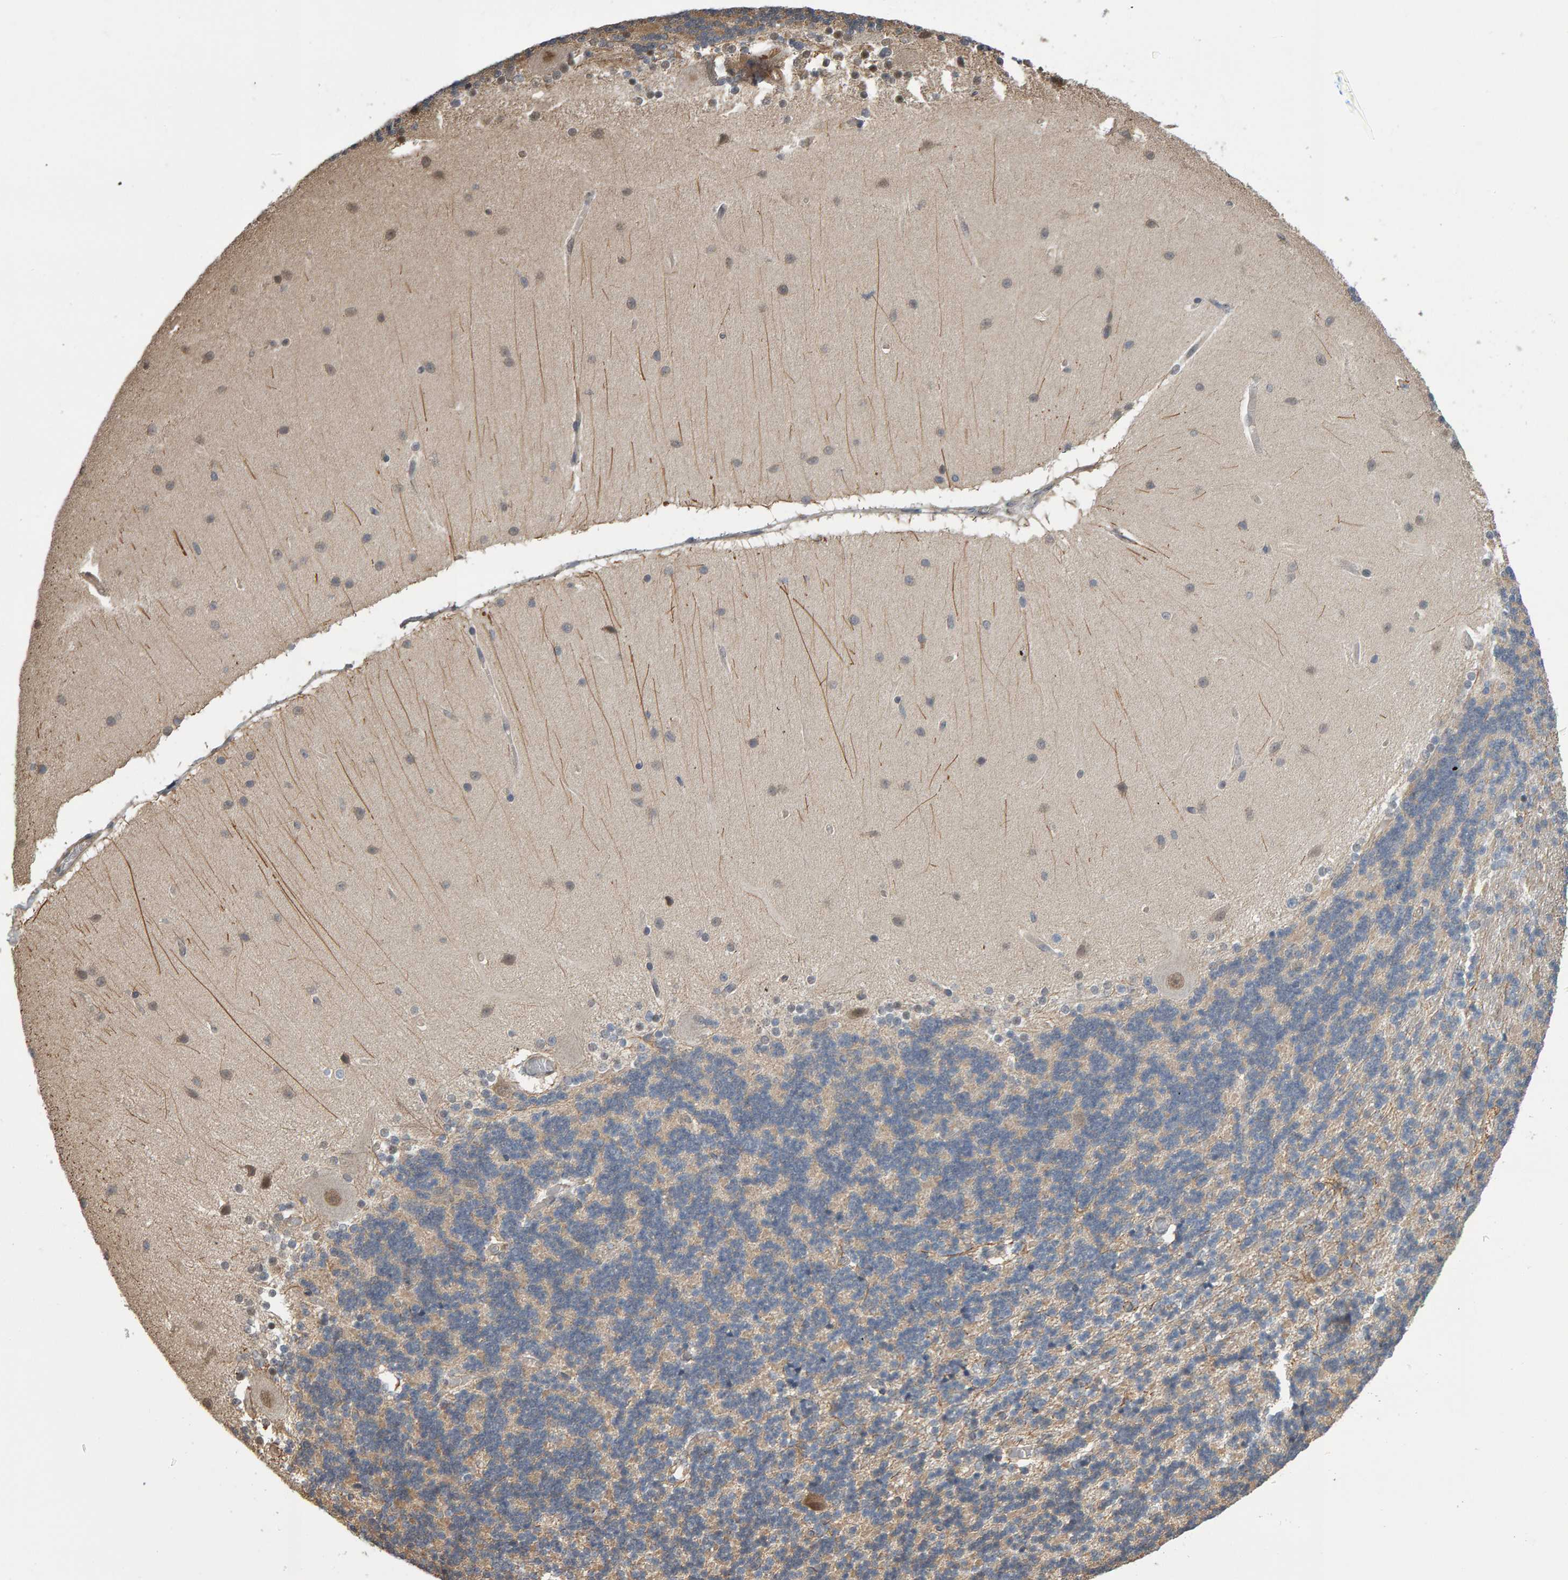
{"staining": {"intensity": "weak", "quantity": "<25%", "location": "cytoplasmic/membranous"}, "tissue": "cerebellum", "cell_type": "Cells in granular layer", "image_type": "normal", "snomed": [{"axis": "morphology", "description": "Normal tissue, NOS"}, {"axis": "topography", "description": "Cerebellum"}], "caption": "Image shows no protein staining in cells in granular layer of unremarkable cerebellum.", "gene": "COASY", "patient": {"sex": "female", "age": 54}}